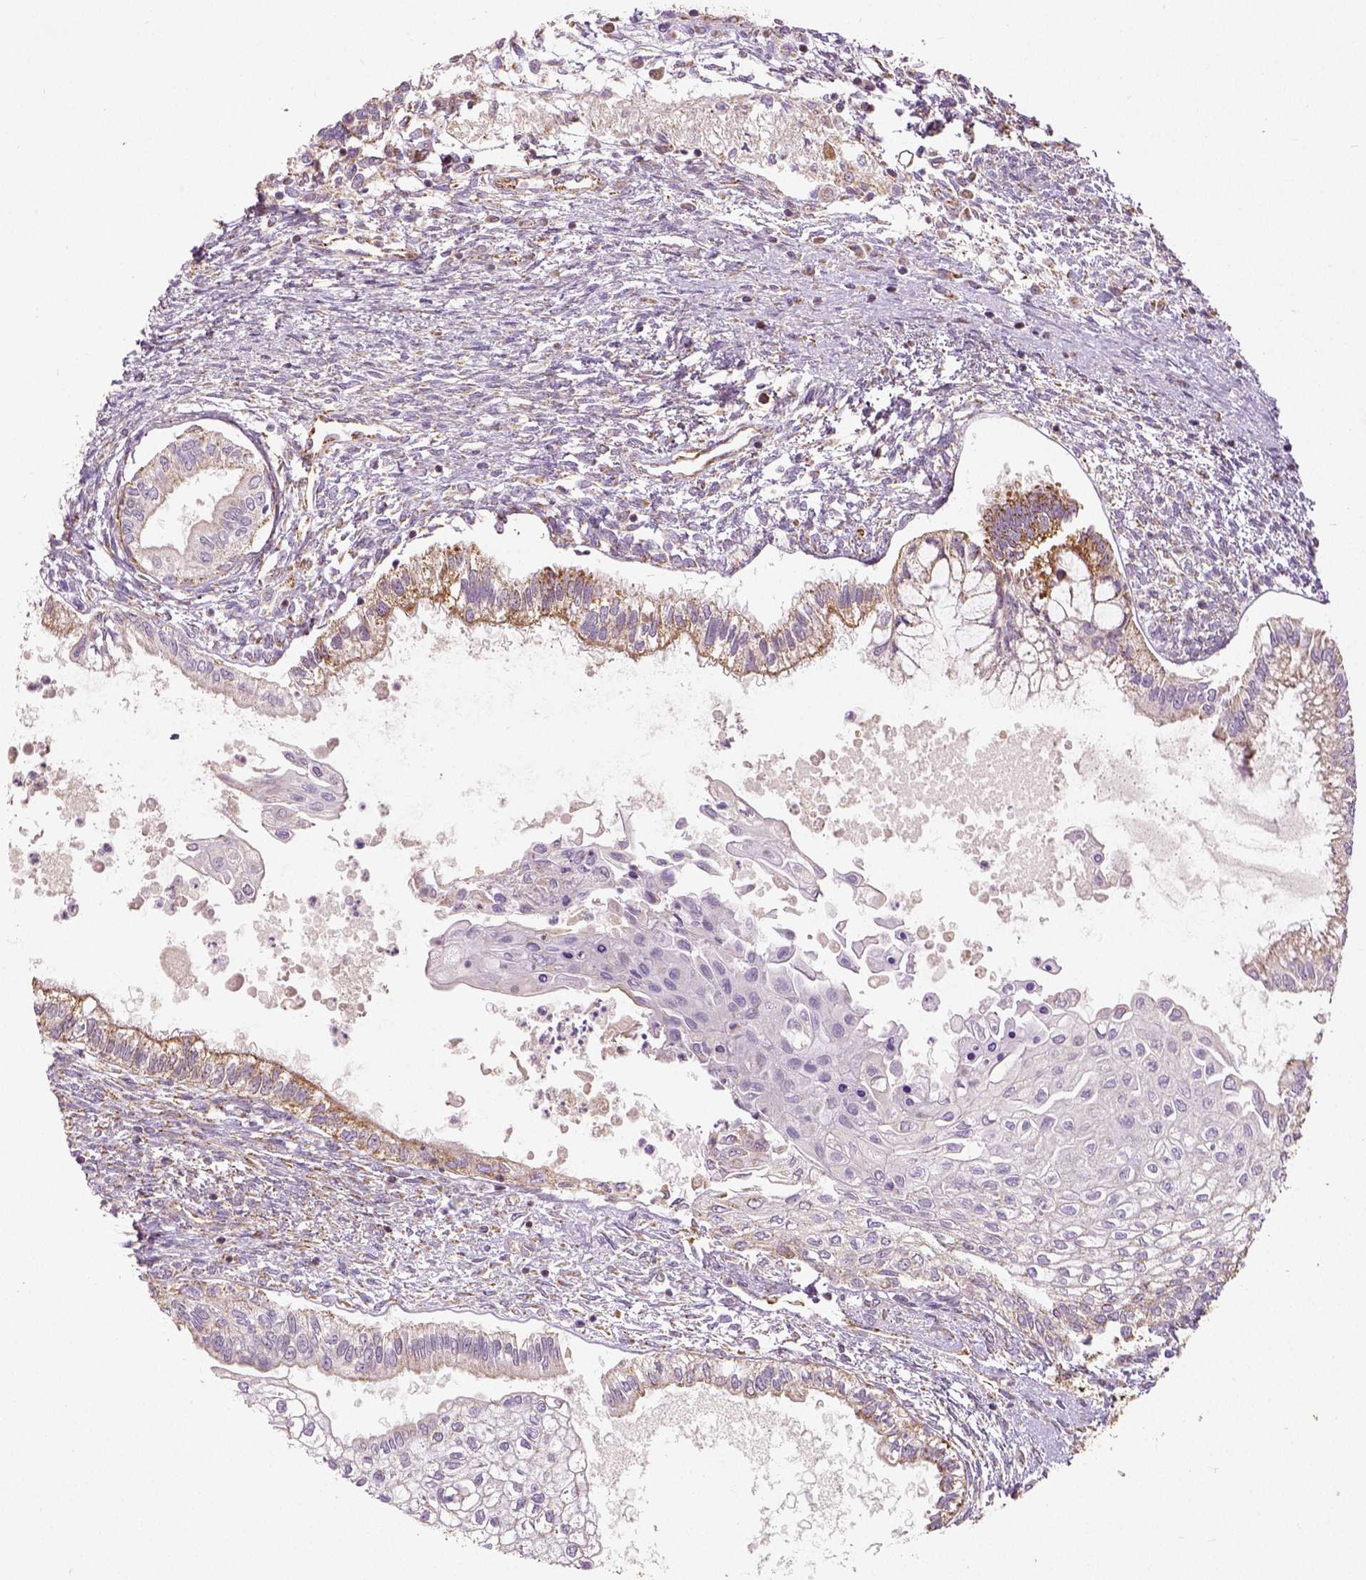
{"staining": {"intensity": "moderate", "quantity": ">75%", "location": "cytoplasmic/membranous"}, "tissue": "testis cancer", "cell_type": "Tumor cells", "image_type": "cancer", "snomed": [{"axis": "morphology", "description": "Carcinoma, Embryonal, NOS"}, {"axis": "topography", "description": "Testis"}], "caption": "A photomicrograph of human testis cancer (embryonal carcinoma) stained for a protein reveals moderate cytoplasmic/membranous brown staining in tumor cells.", "gene": "PGAM5", "patient": {"sex": "male", "age": 37}}